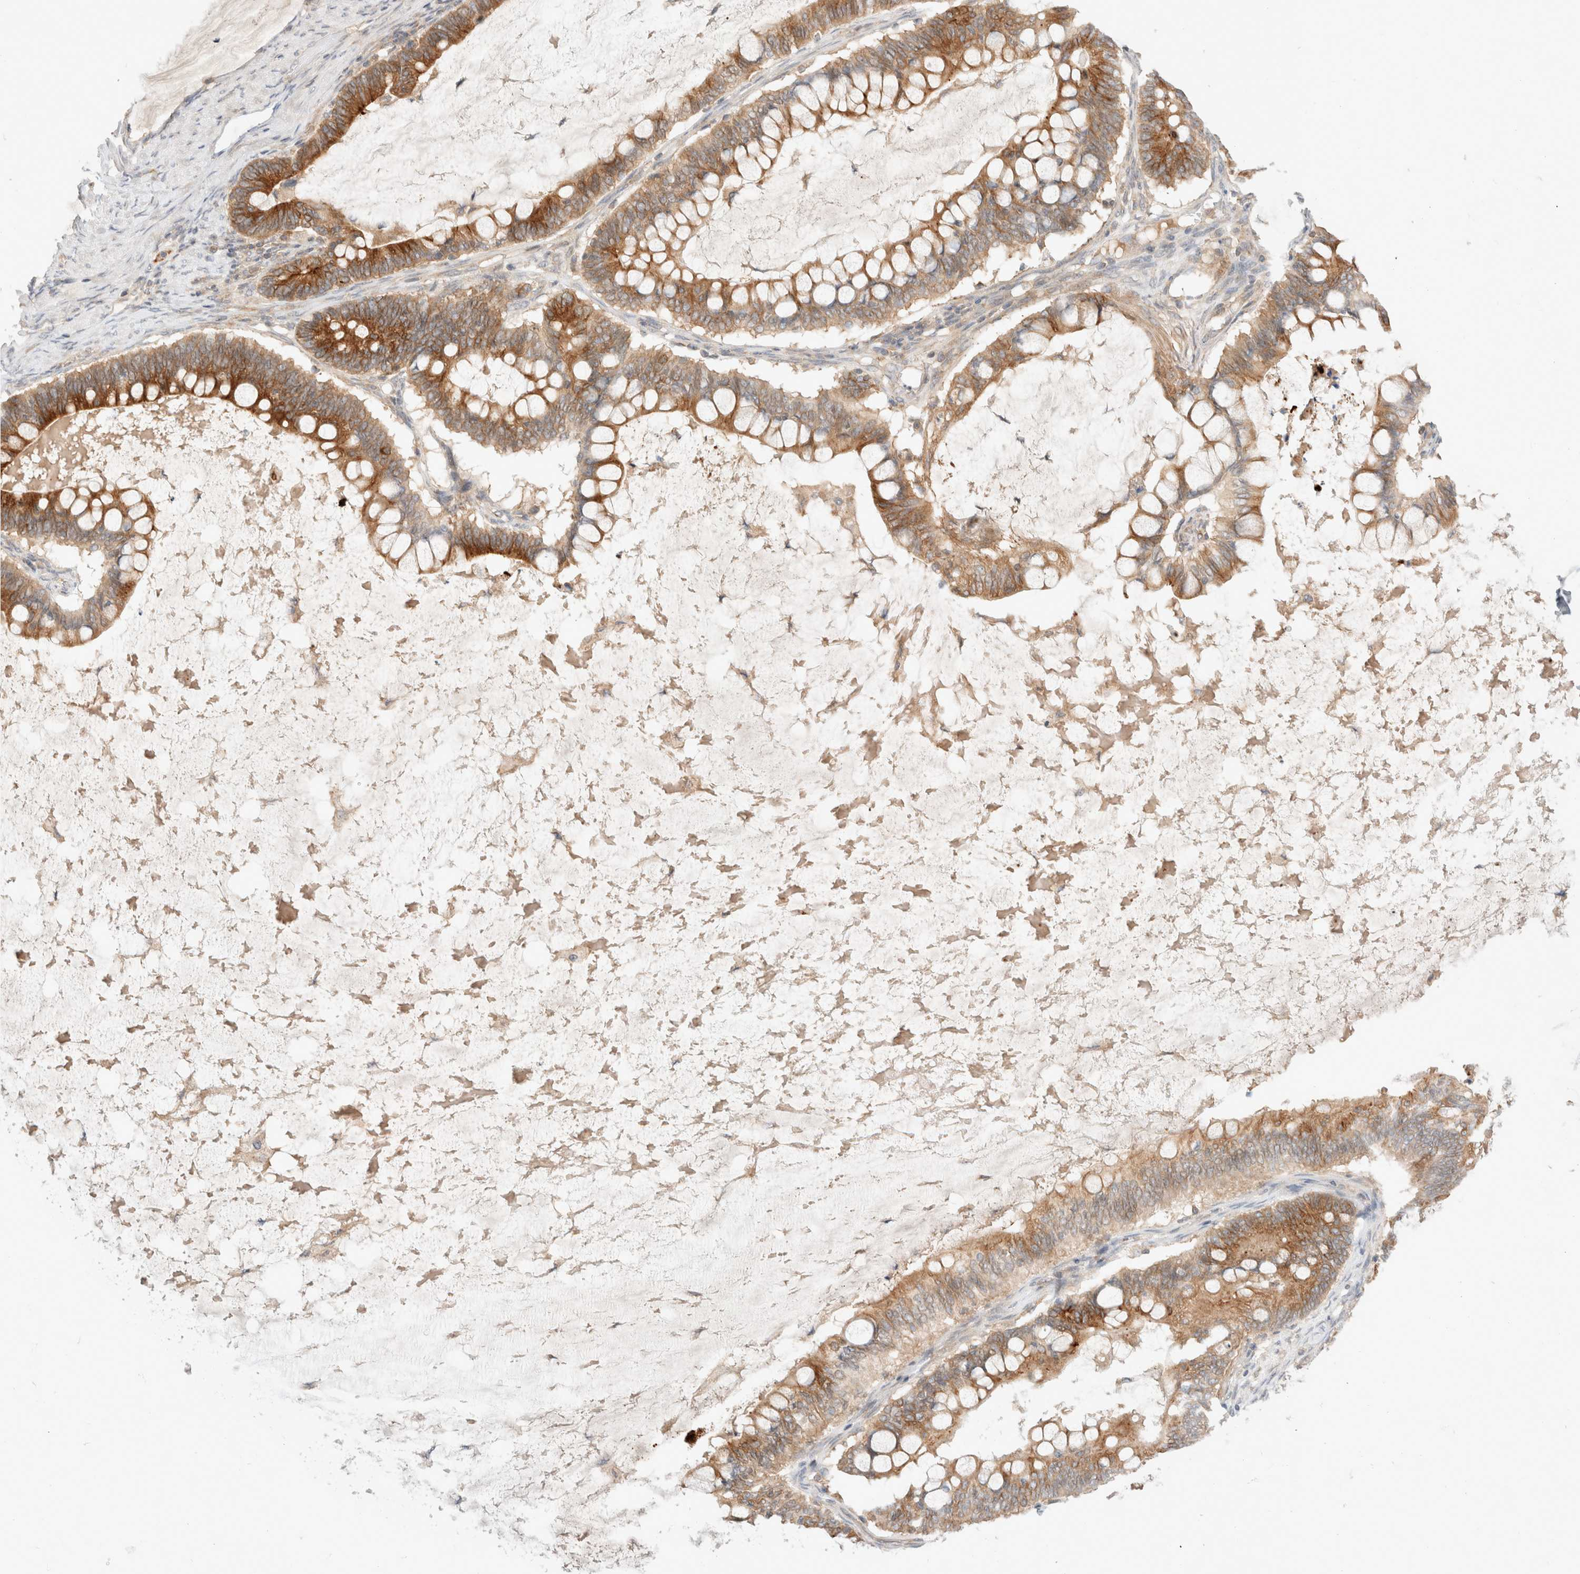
{"staining": {"intensity": "strong", "quantity": ">75%", "location": "cytoplasmic/membranous"}, "tissue": "ovarian cancer", "cell_type": "Tumor cells", "image_type": "cancer", "snomed": [{"axis": "morphology", "description": "Cystadenocarcinoma, mucinous, NOS"}, {"axis": "topography", "description": "Ovary"}], "caption": "Protein expression analysis of ovarian cancer reveals strong cytoplasmic/membranous expression in approximately >75% of tumor cells.", "gene": "MARK3", "patient": {"sex": "female", "age": 61}}